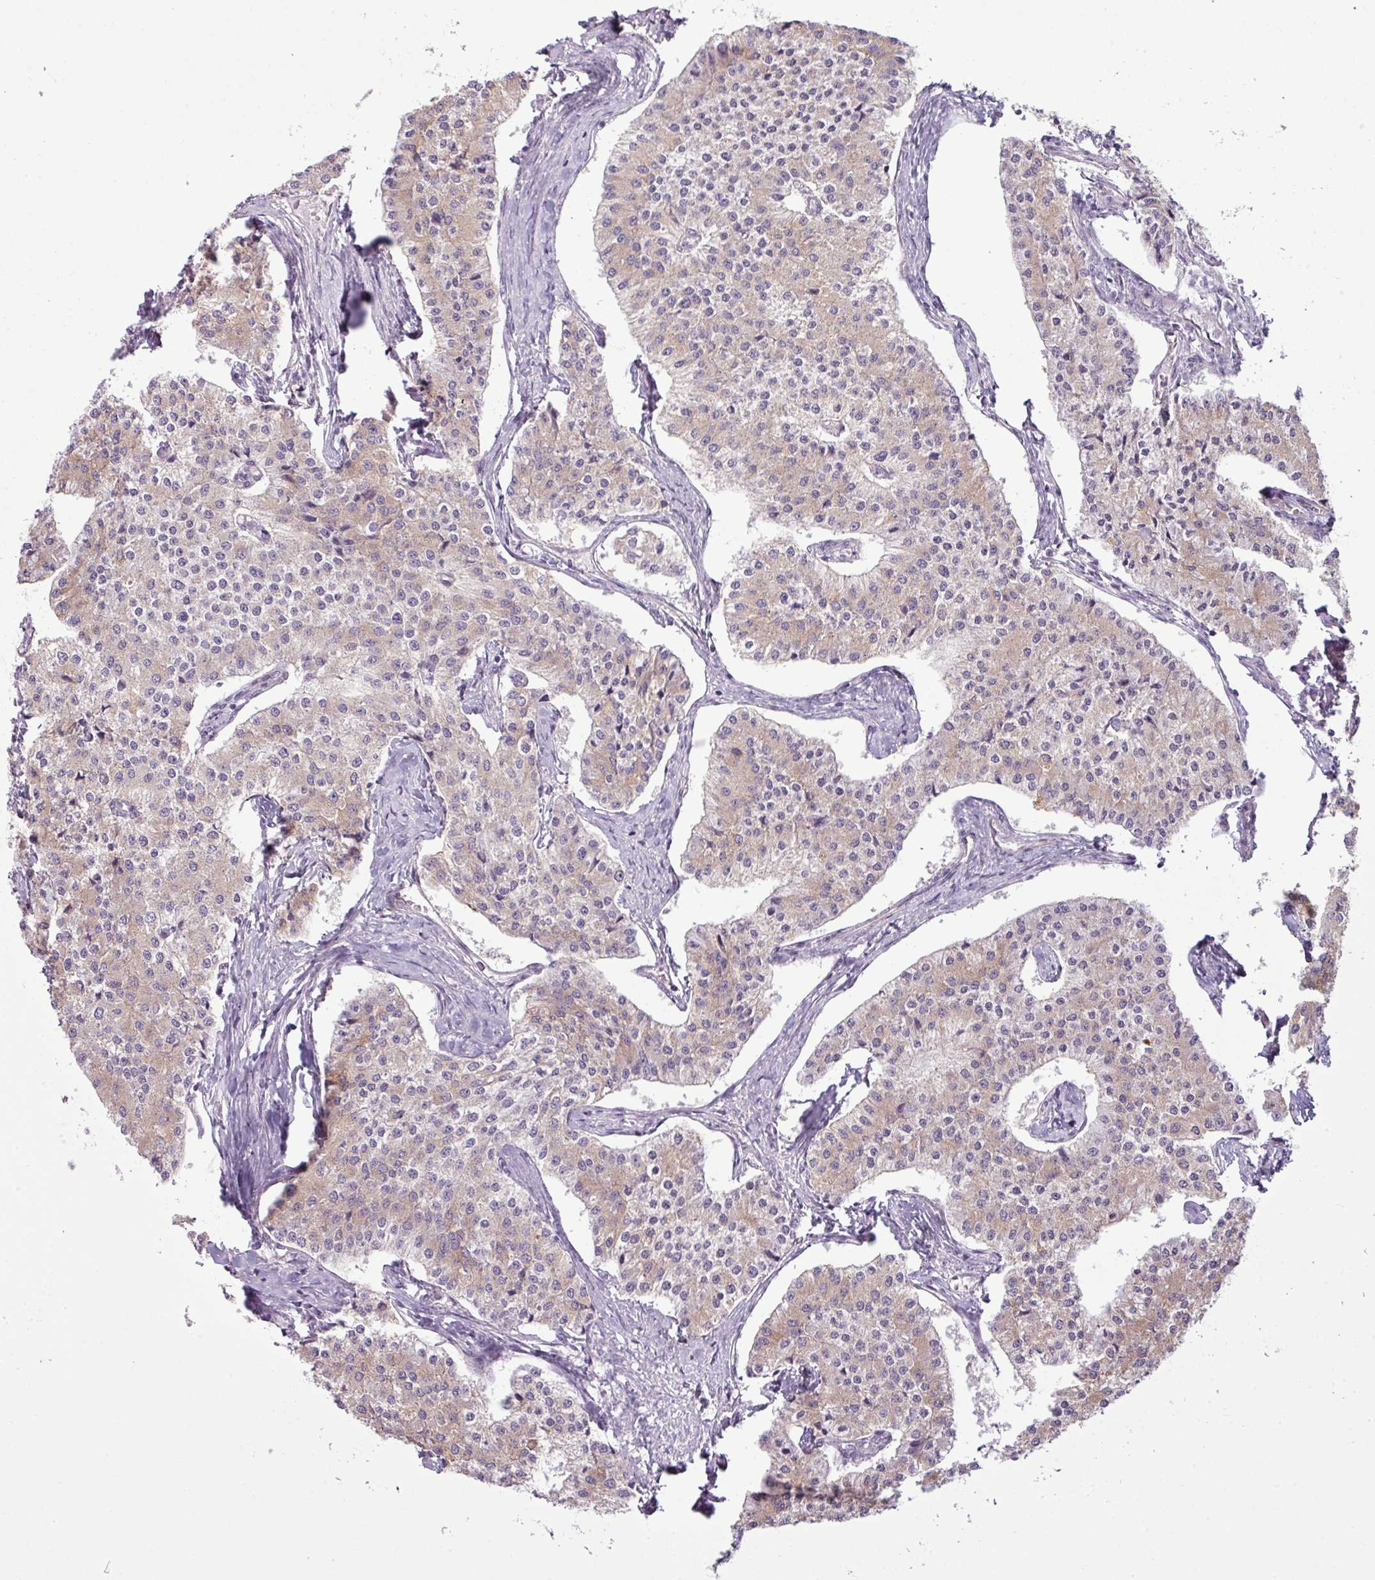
{"staining": {"intensity": "weak", "quantity": ">75%", "location": "cytoplasmic/membranous"}, "tissue": "carcinoid", "cell_type": "Tumor cells", "image_type": "cancer", "snomed": [{"axis": "morphology", "description": "Carcinoid, malignant, NOS"}, {"axis": "topography", "description": "Colon"}], "caption": "Brown immunohistochemical staining in malignant carcinoid shows weak cytoplasmic/membranous positivity in approximately >75% of tumor cells.", "gene": "CAMK2B", "patient": {"sex": "female", "age": 52}}